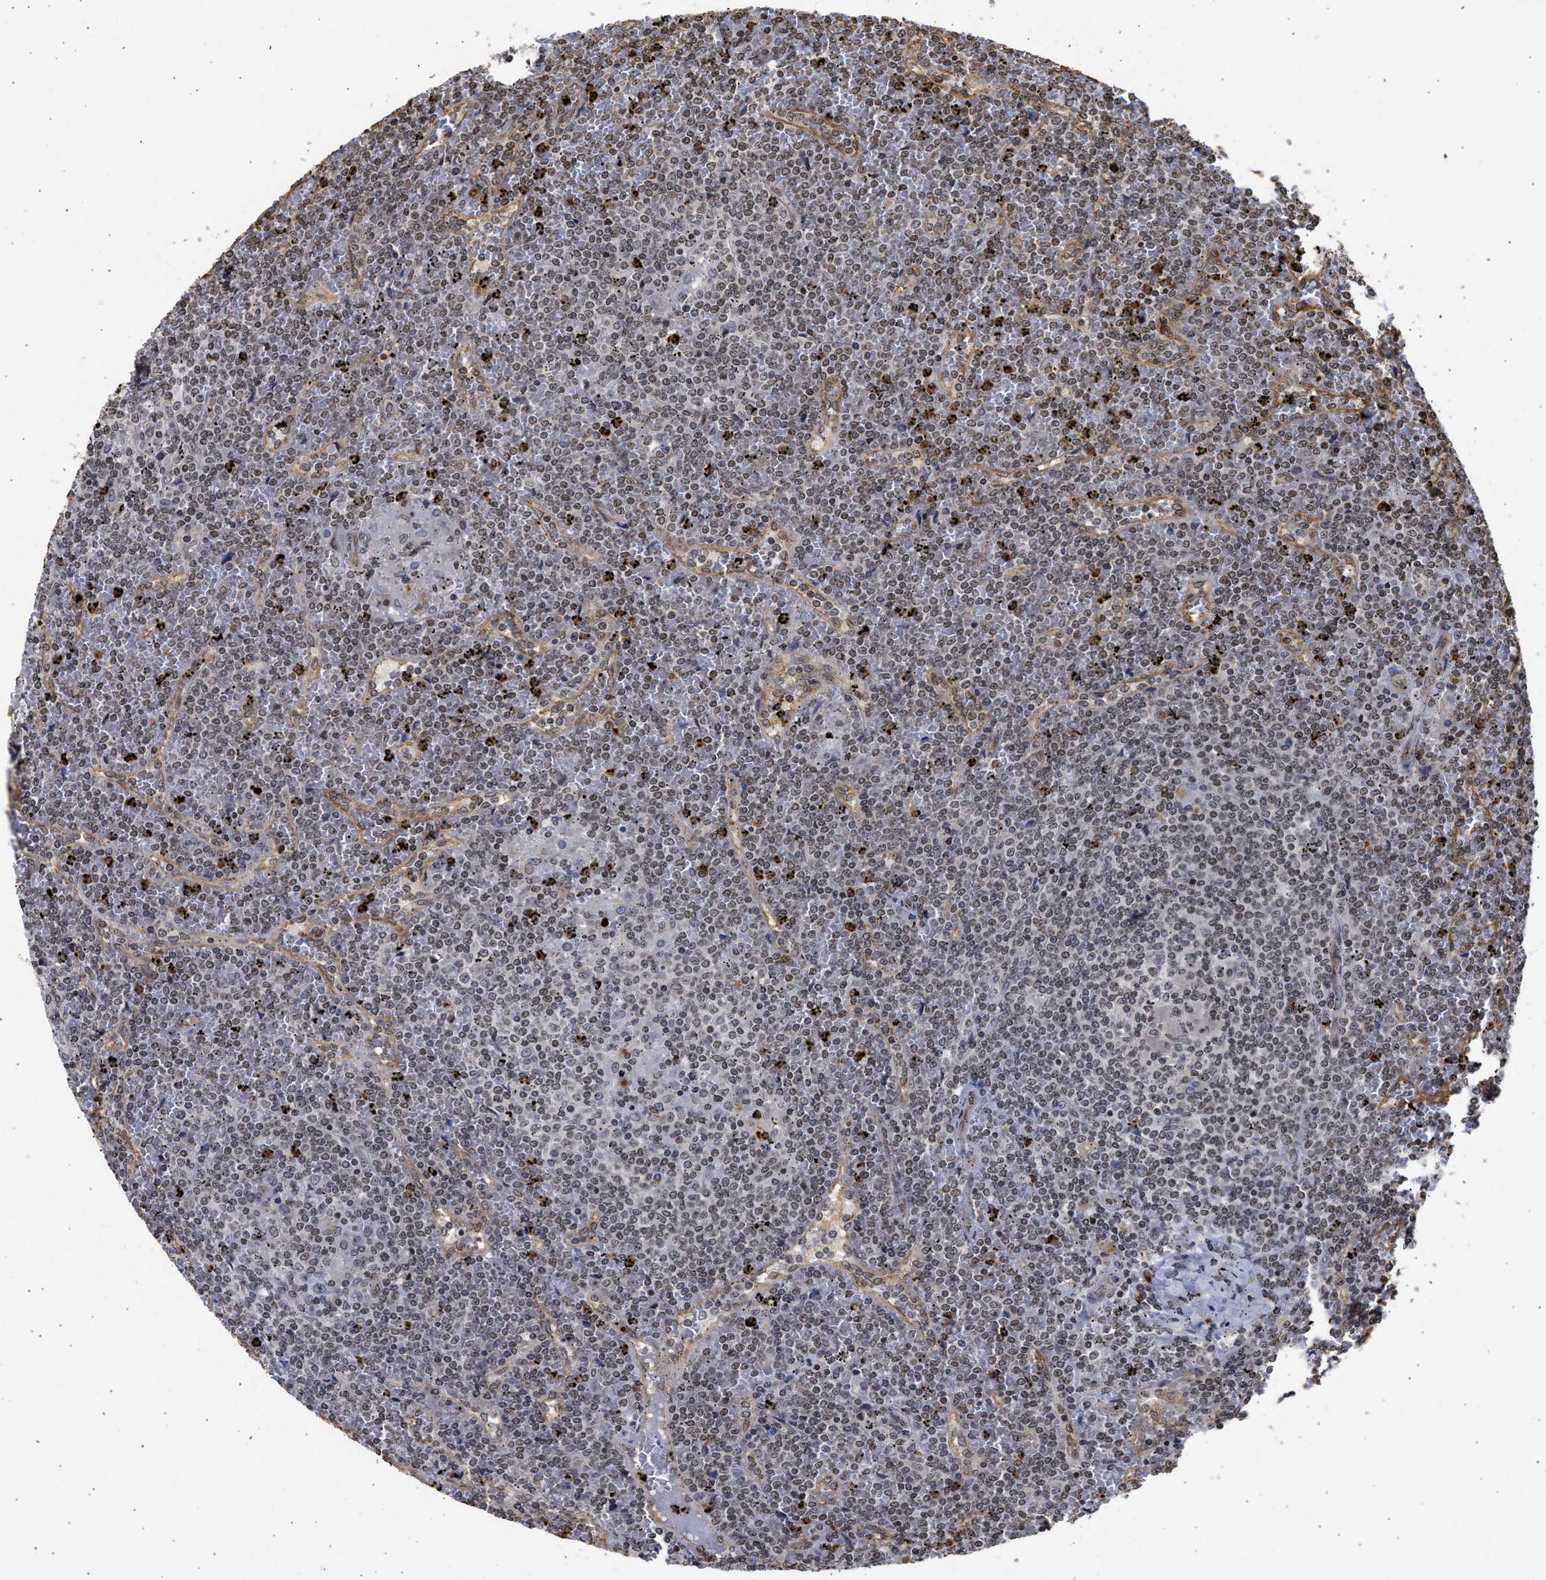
{"staining": {"intensity": "weak", "quantity": "25%-75%", "location": "nuclear"}, "tissue": "lymphoma", "cell_type": "Tumor cells", "image_type": "cancer", "snomed": [{"axis": "morphology", "description": "Malignant lymphoma, non-Hodgkin's type, Low grade"}, {"axis": "topography", "description": "Spleen"}], "caption": "Immunohistochemical staining of human lymphoma demonstrates low levels of weak nuclear protein positivity in about 25%-75% of tumor cells.", "gene": "ENSG00000142539", "patient": {"sex": "female", "age": 19}}